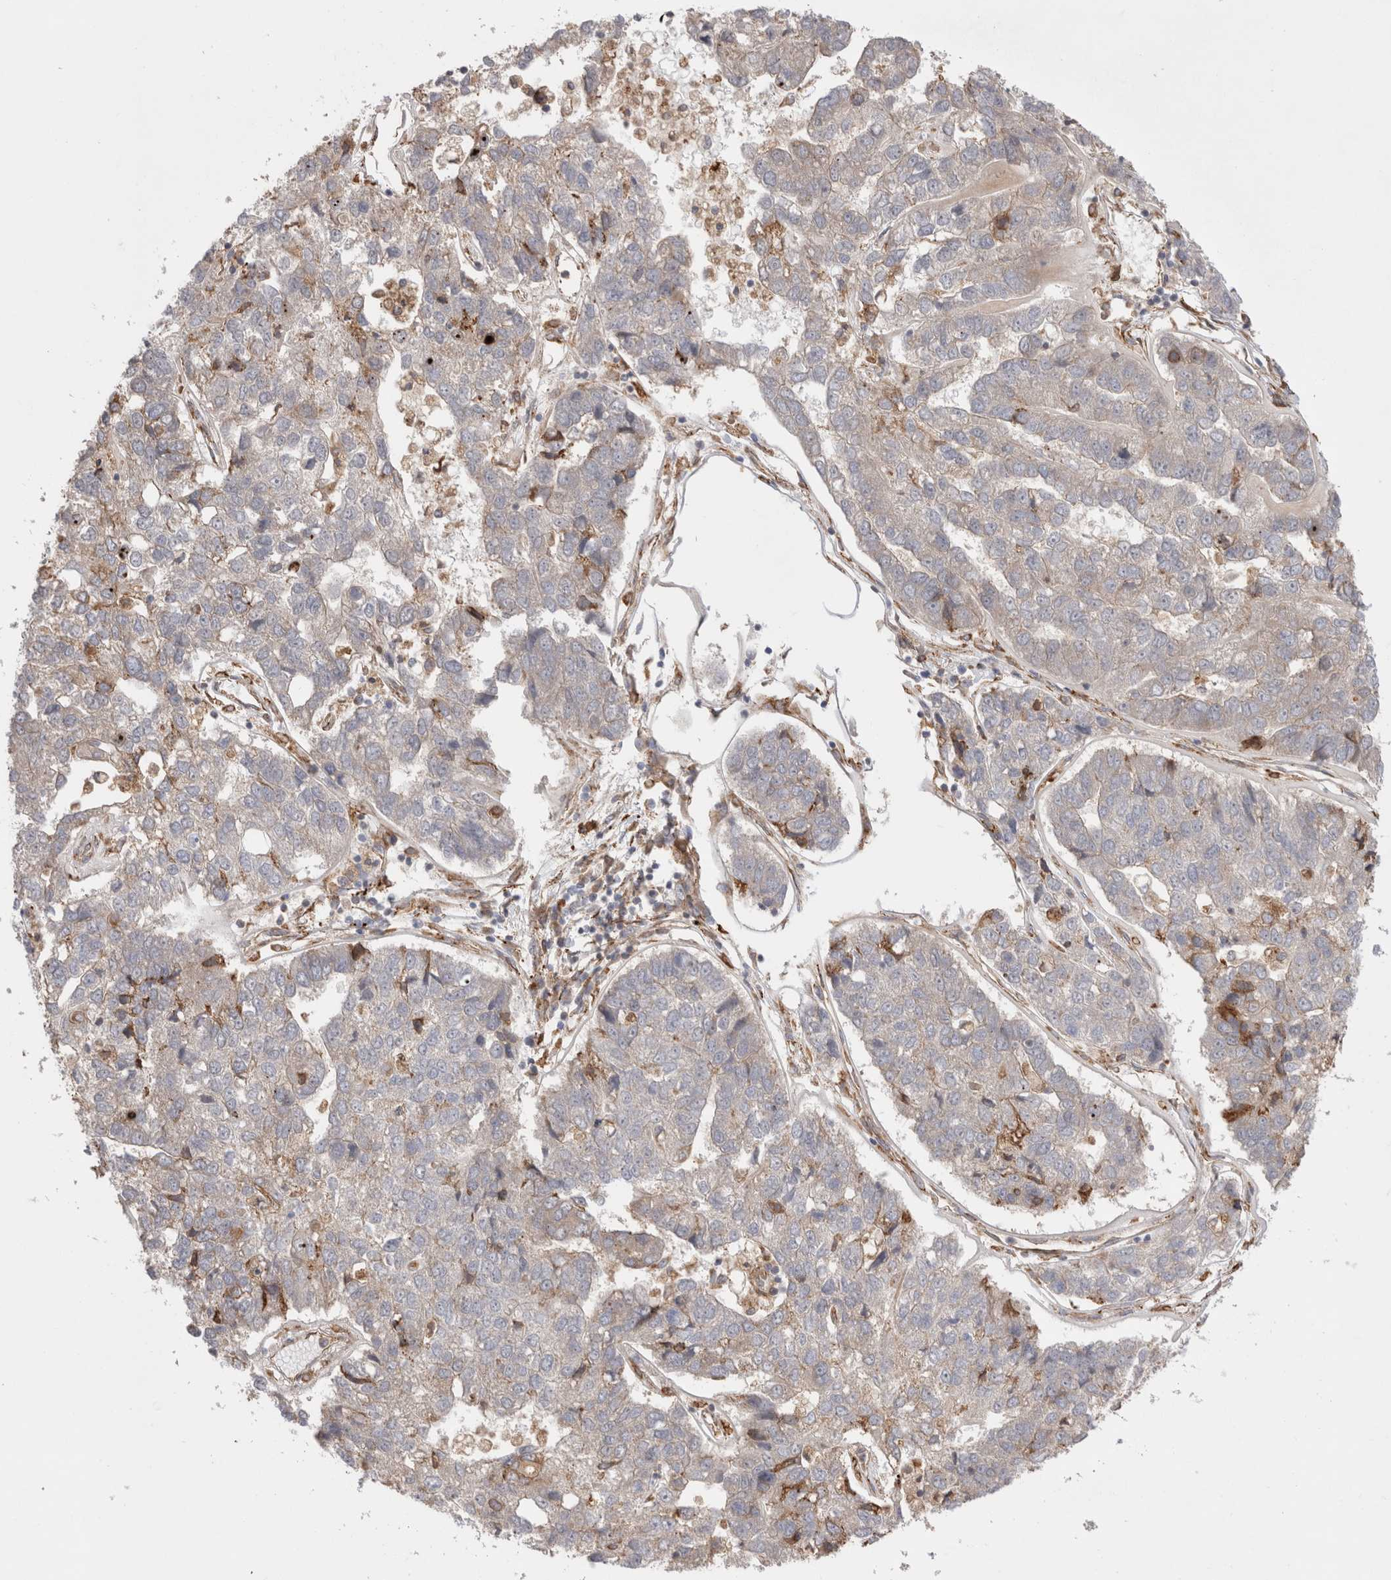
{"staining": {"intensity": "moderate", "quantity": "<25%", "location": "cytoplasmic/membranous"}, "tissue": "pancreatic cancer", "cell_type": "Tumor cells", "image_type": "cancer", "snomed": [{"axis": "morphology", "description": "Adenocarcinoma, NOS"}, {"axis": "topography", "description": "Pancreas"}], "caption": "Immunohistochemistry (IHC) histopathology image of adenocarcinoma (pancreatic) stained for a protein (brown), which reveals low levels of moderate cytoplasmic/membranous positivity in approximately <25% of tumor cells.", "gene": "PDCD10", "patient": {"sex": "female", "age": 61}}